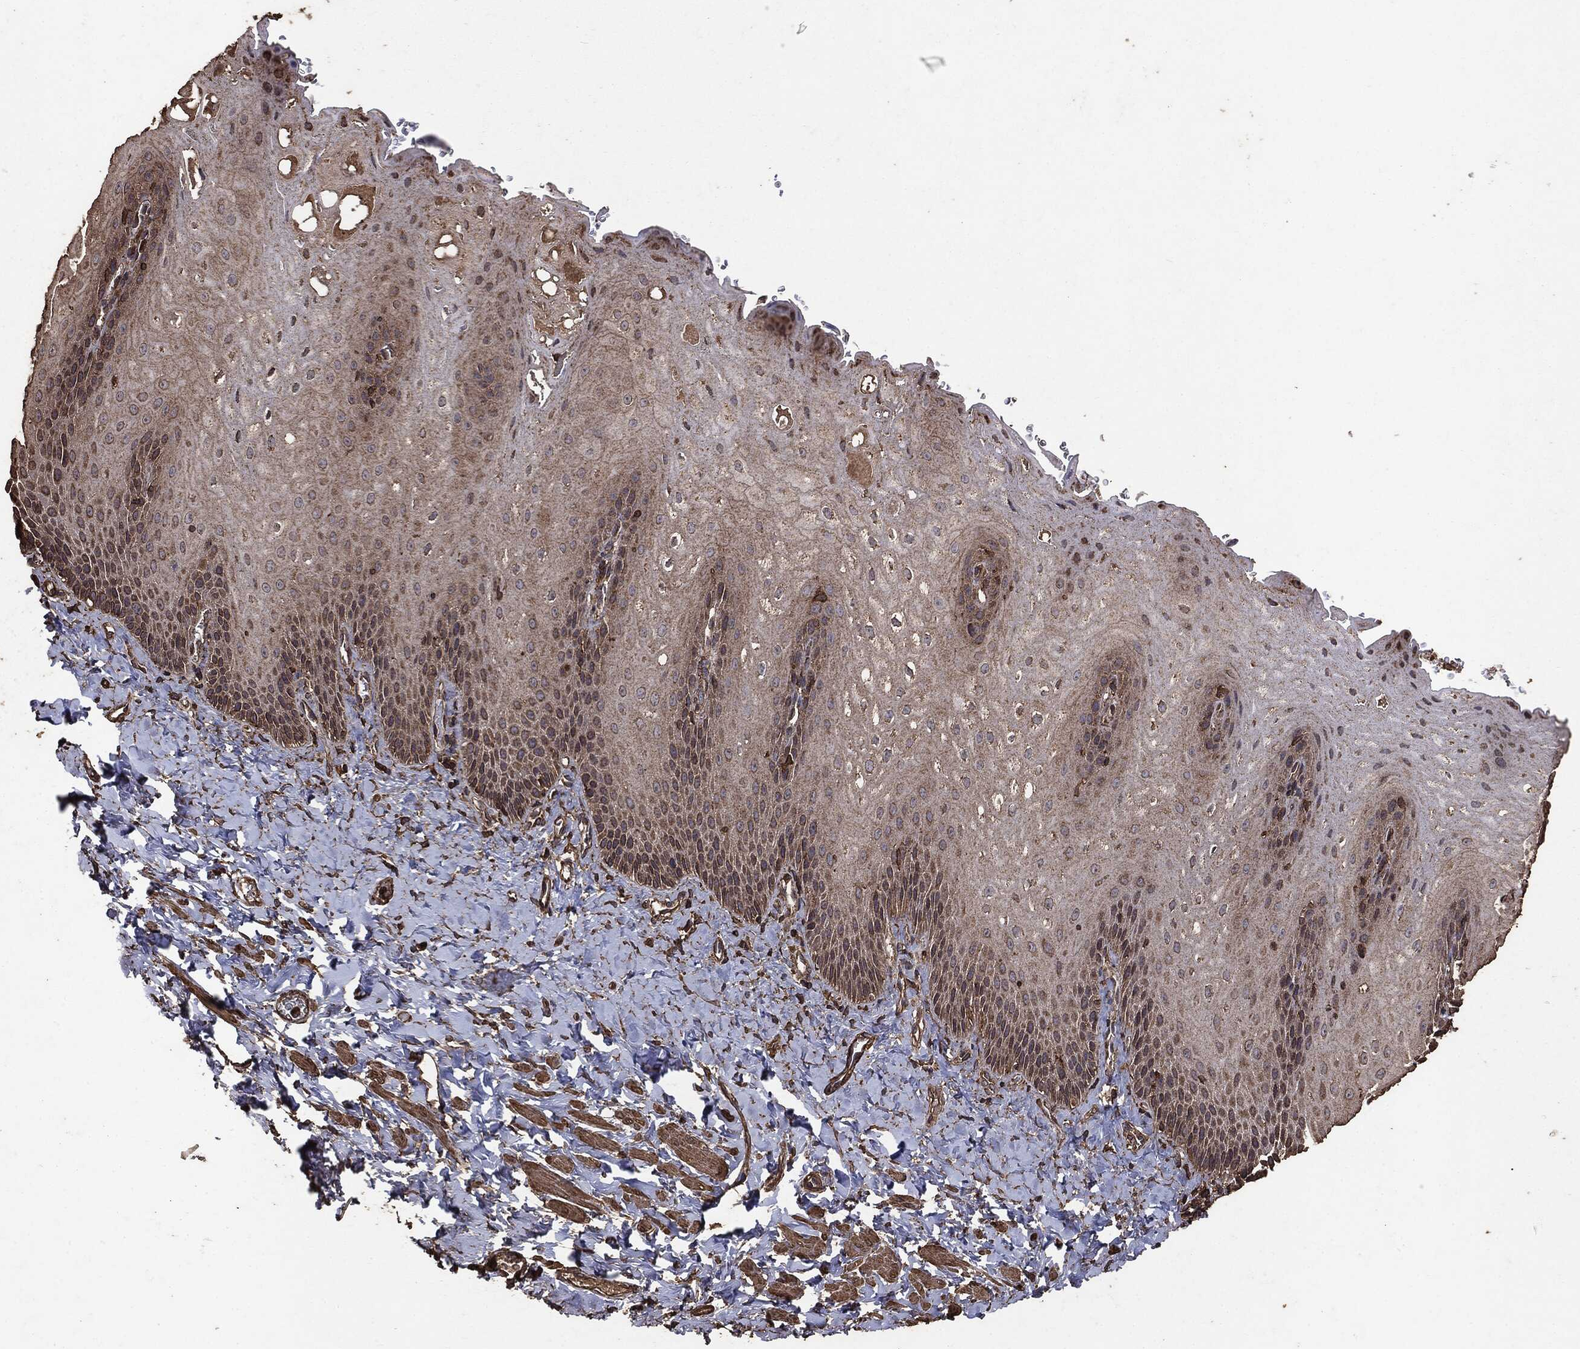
{"staining": {"intensity": "weak", "quantity": "25%-75%", "location": "cytoplasmic/membranous"}, "tissue": "esophagus", "cell_type": "Squamous epithelial cells", "image_type": "normal", "snomed": [{"axis": "morphology", "description": "Normal tissue, NOS"}, {"axis": "topography", "description": "Esophagus"}], "caption": "Esophagus stained with DAB immunohistochemistry reveals low levels of weak cytoplasmic/membranous expression in about 25%-75% of squamous epithelial cells.", "gene": "MTOR", "patient": {"sex": "male", "age": 64}}